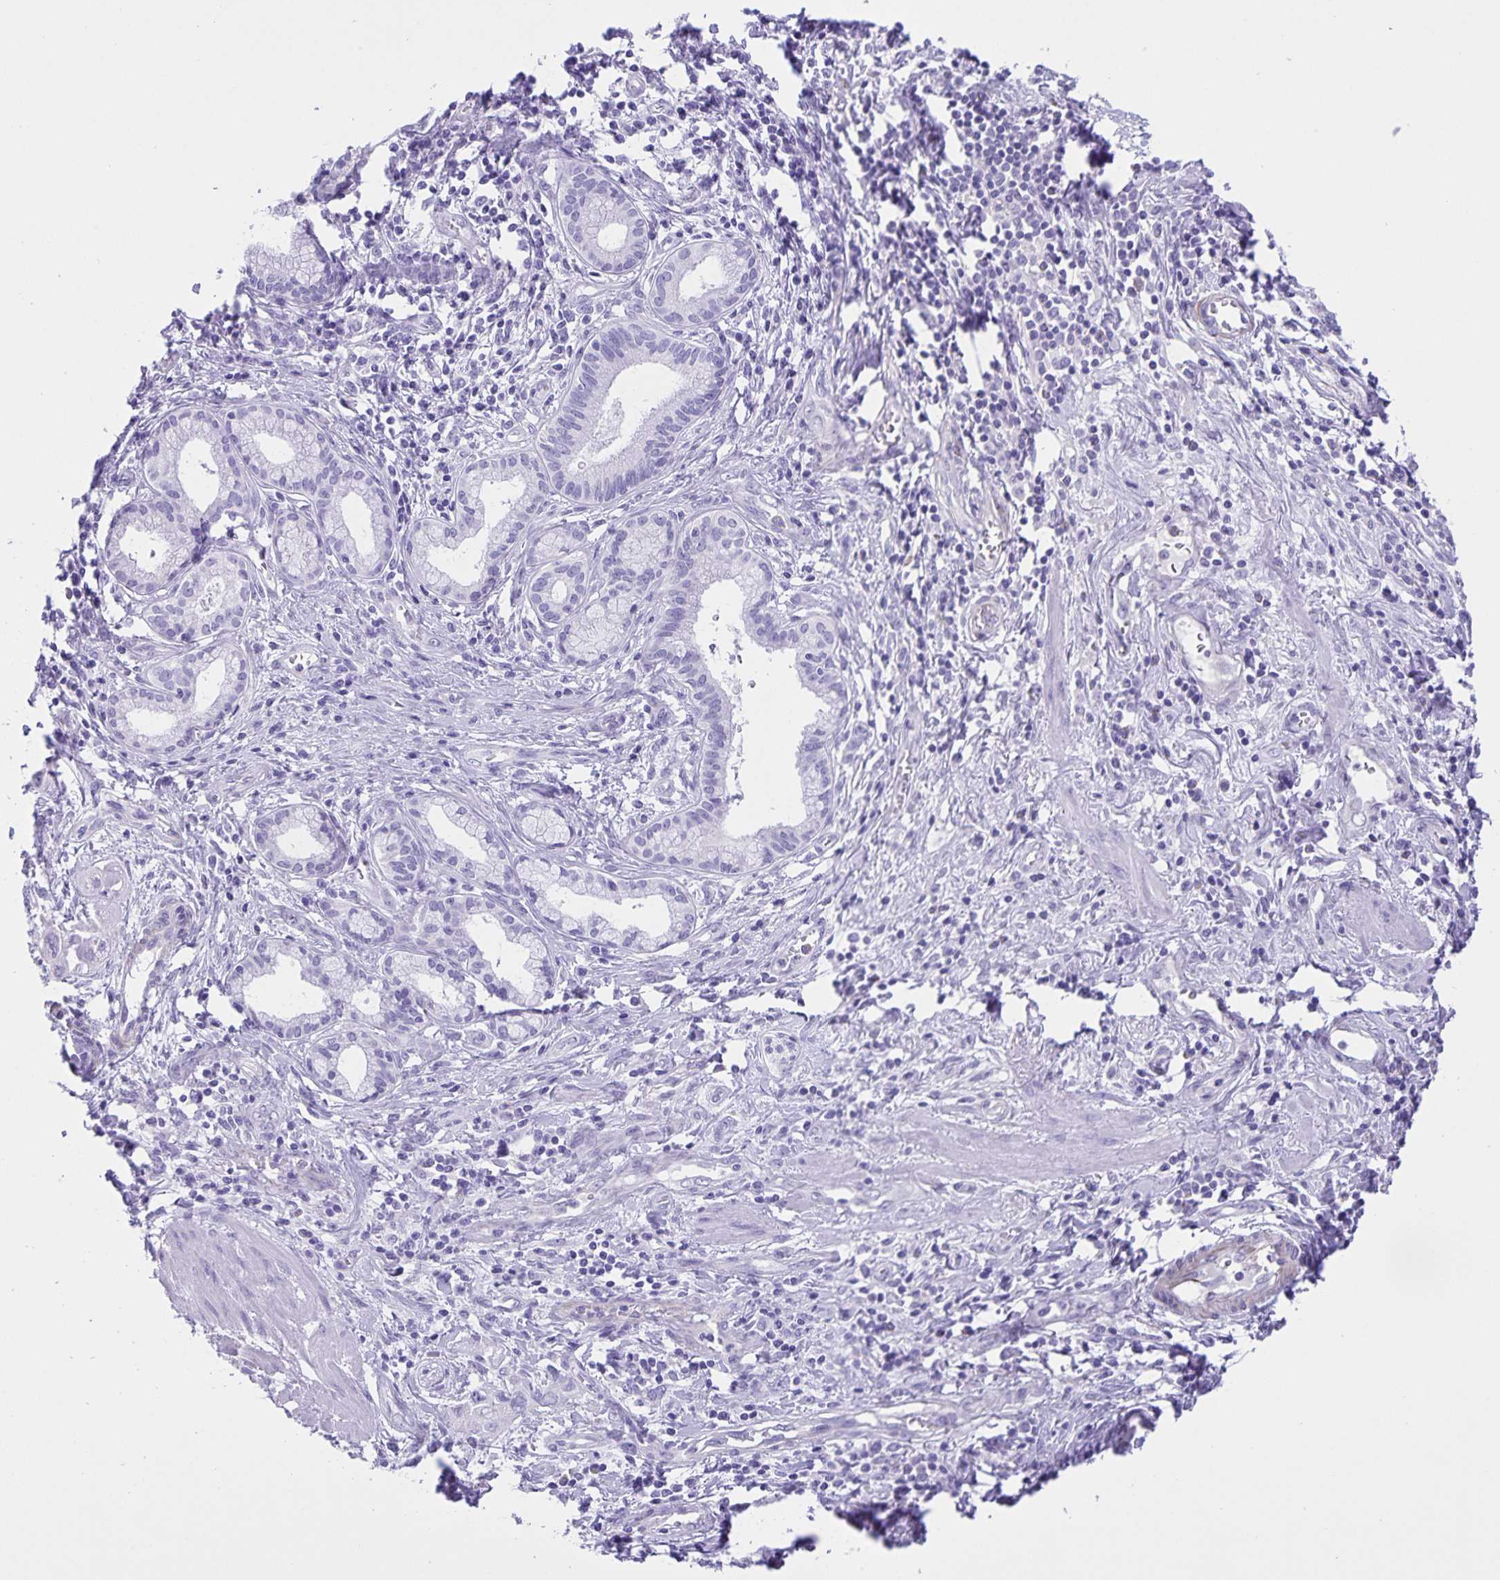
{"staining": {"intensity": "negative", "quantity": "none", "location": "none"}, "tissue": "pancreatic cancer", "cell_type": "Tumor cells", "image_type": "cancer", "snomed": [{"axis": "morphology", "description": "Adenocarcinoma, NOS"}, {"axis": "topography", "description": "Pancreas"}], "caption": "Immunohistochemistry histopathology image of pancreatic cancer stained for a protein (brown), which exhibits no expression in tumor cells.", "gene": "UBQLN3", "patient": {"sex": "female", "age": 66}}